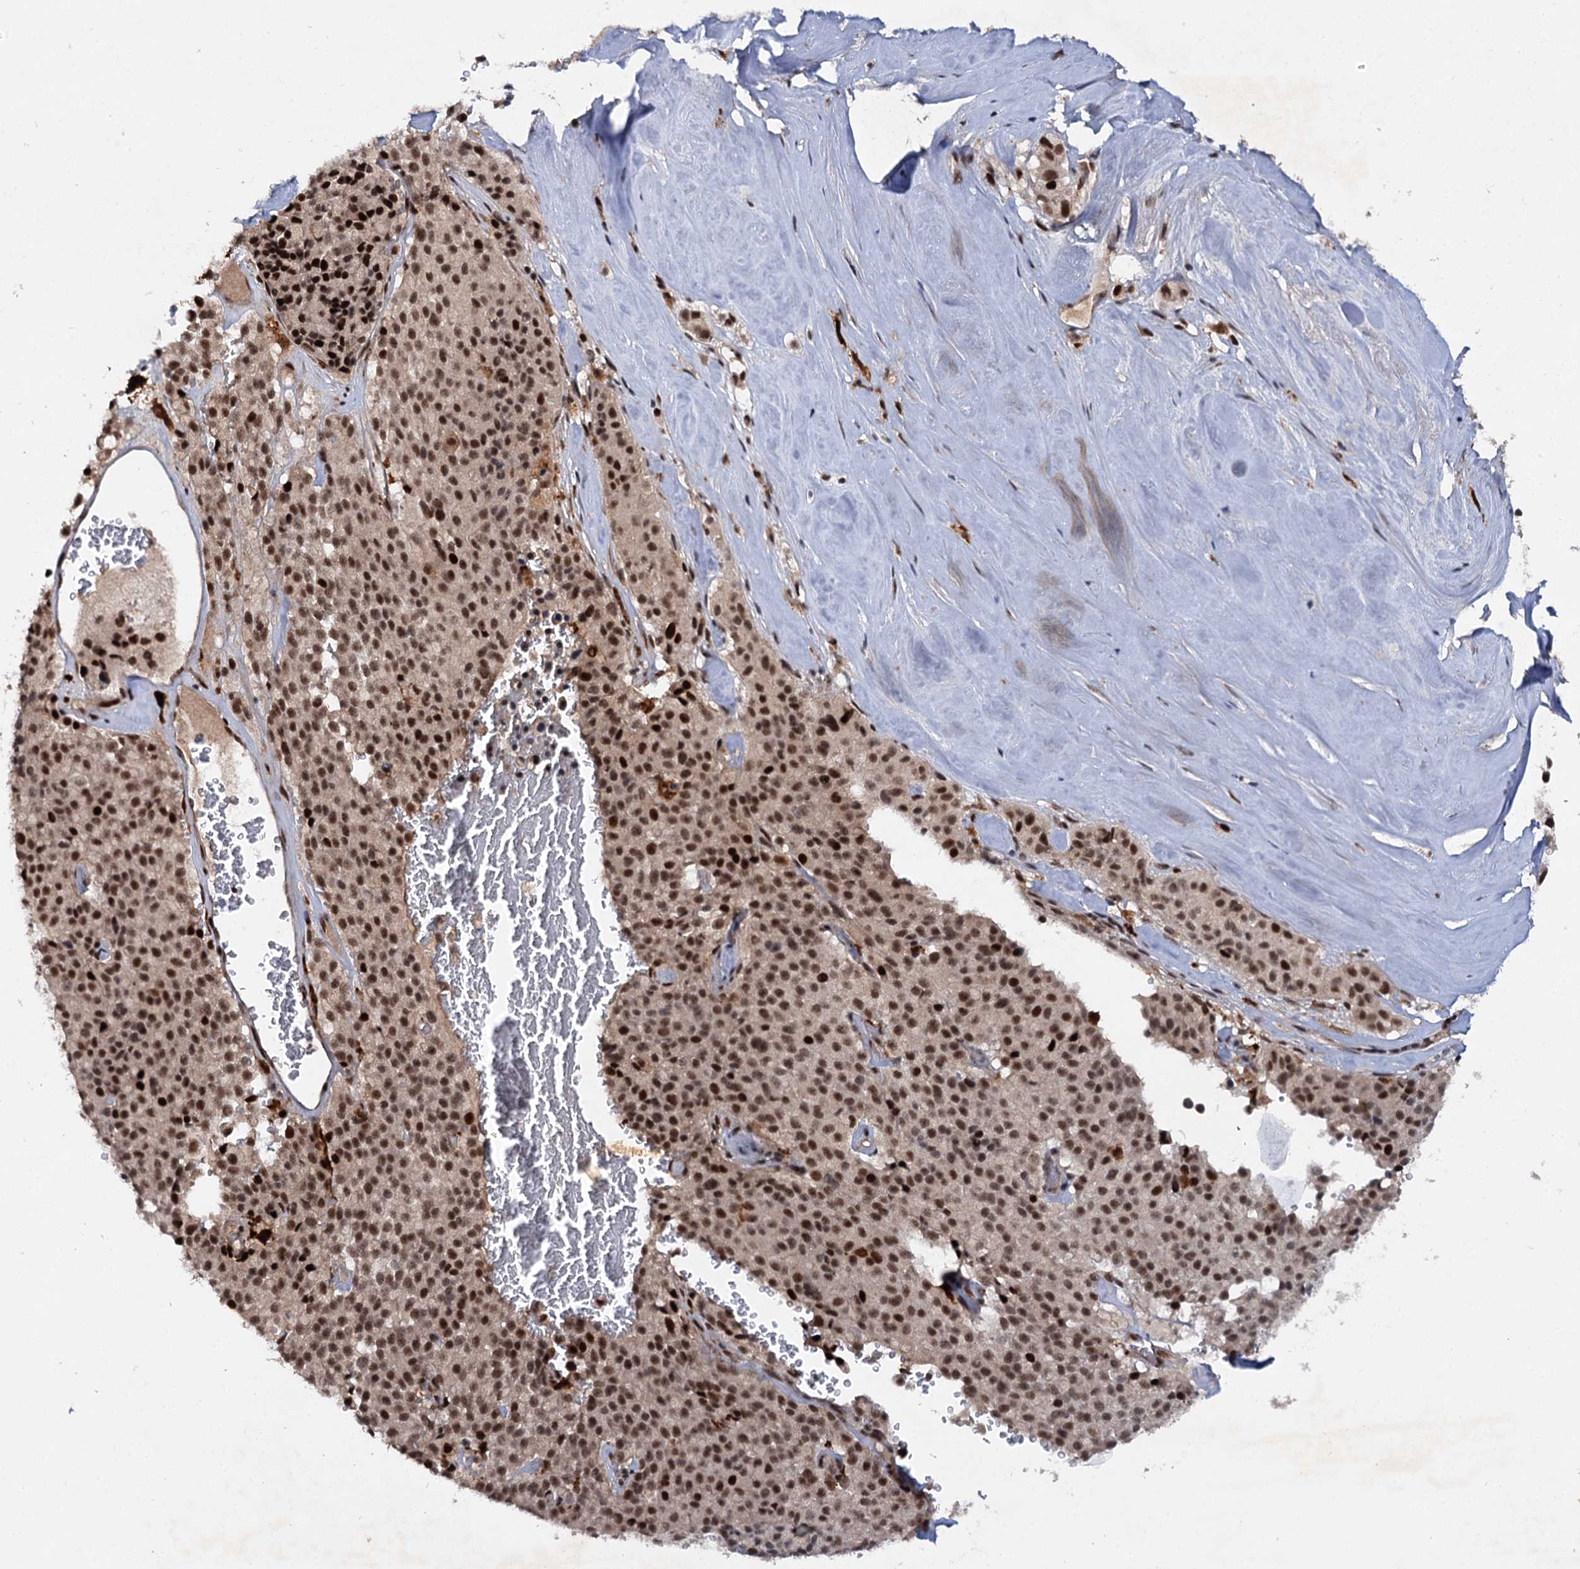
{"staining": {"intensity": "strong", "quantity": ">75%", "location": "nuclear"}, "tissue": "pancreatic cancer", "cell_type": "Tumor cells", "image_type": "cancer", "snomed": [{"axis": "morphology", "description": "Adenocarcinoma, NOS"}, {"axis": "topography", "description": "Pancreas"}], "caption": "Immunohistochemical staining of adenocarcinoma (pancreatic) shows strong nuclear protein positivity in approximately >75% of tumor cells.", "gene": "BUD13", "patient": {"sex": "male", "age": 65}}